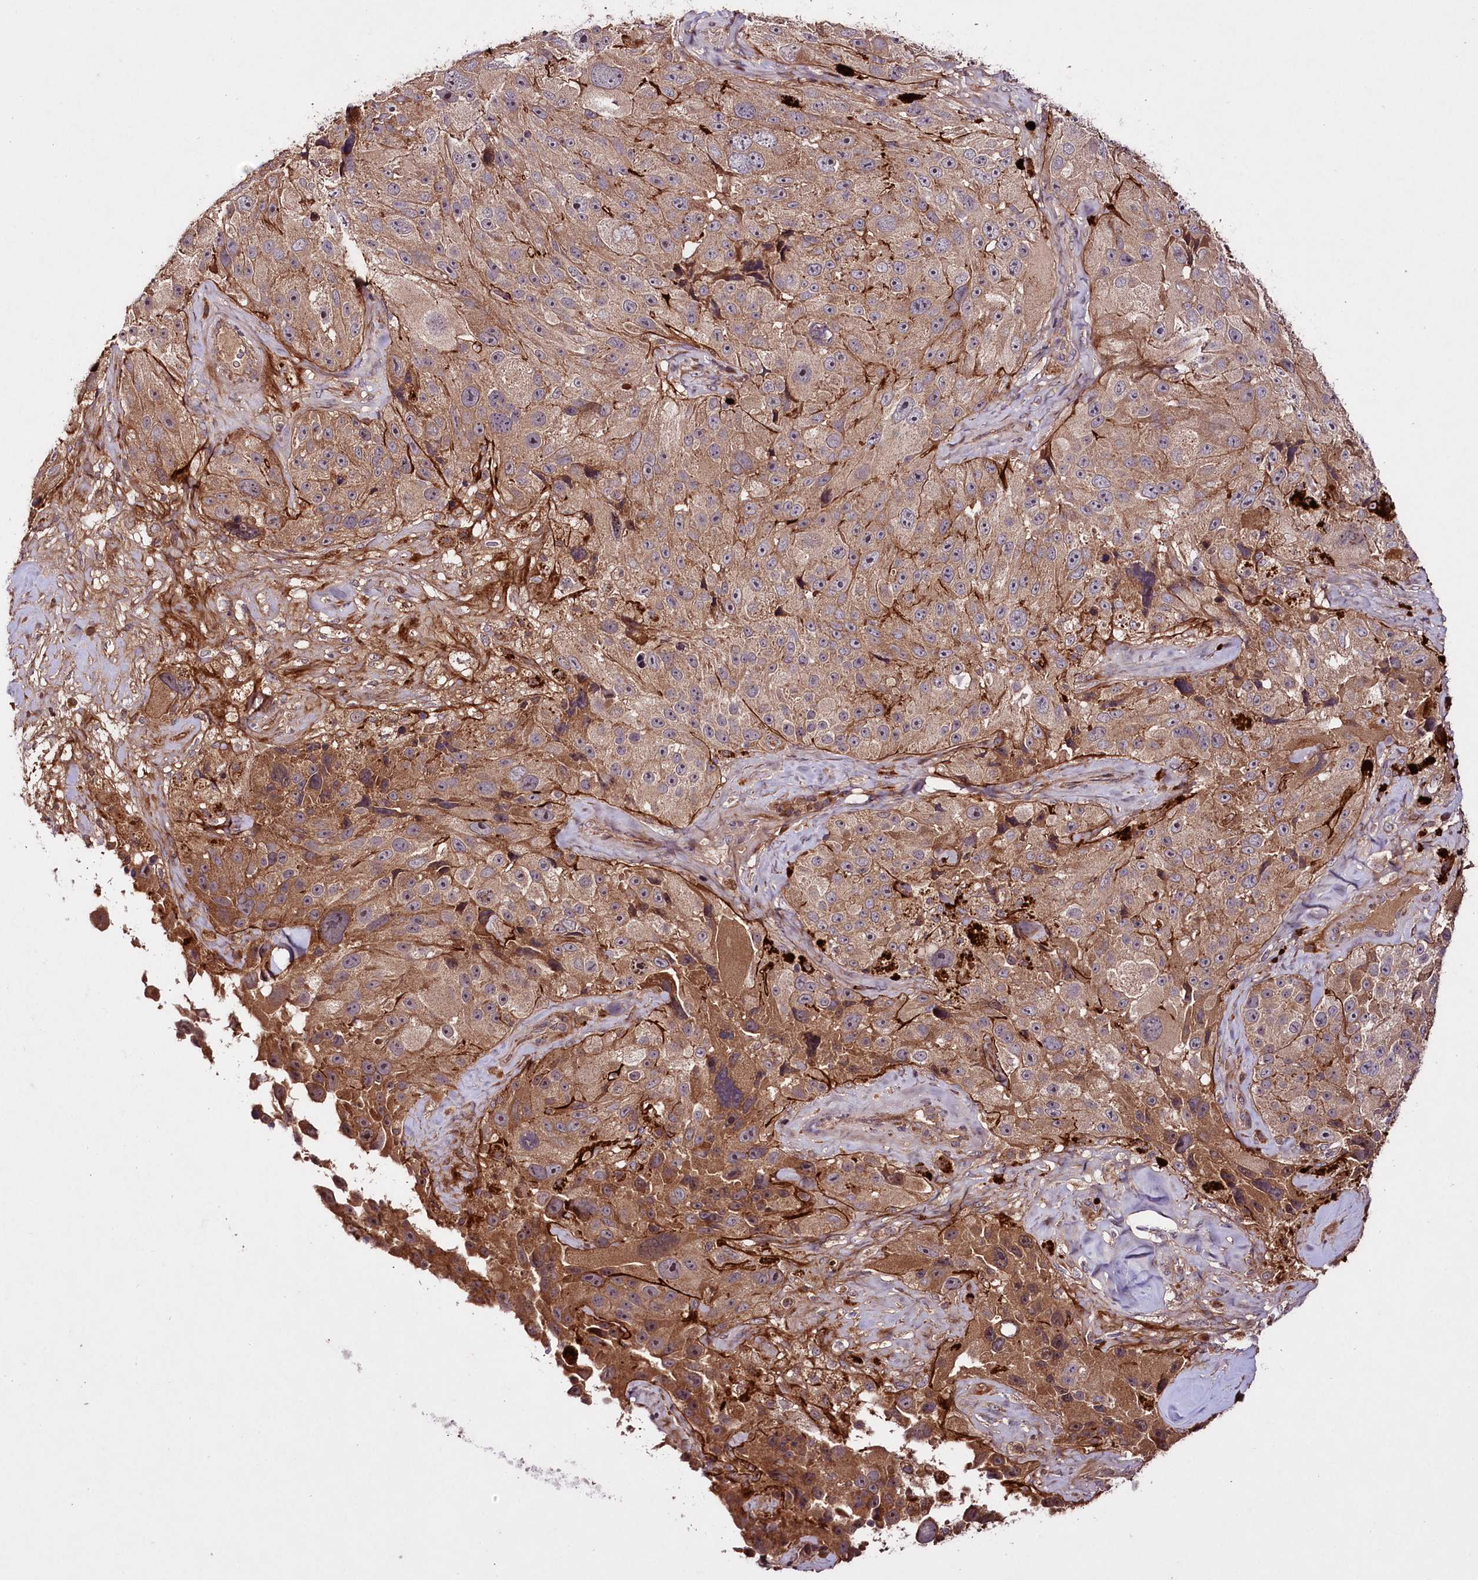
{"staining": {"intensity": "moderate", "quantity": ">75%", "location": "cytoplasmic/membranous"}, "tissue": "melanoma", "cell_type": "Tumor cells", "image_type": "cancer", "snomed": [{"axis": "morphology", "description": "Malignant melanoma, Metastatic site"}, {"axis": "topography", "description": "Lymph node"}], "caption": "The immunohistochemical stain highlights moderate cytoplasmic/membranous positivity in tumor cells of malignant melanoma (metastatic site) tissue. The staining was performed using DAB (3,3'-diaminobenzidine), with brown indicating positive protein expression. Nuclei are stained blue with hematoxylin.", "gene": "TNPO3", "patient": {"sex": "male", "age": 62}}